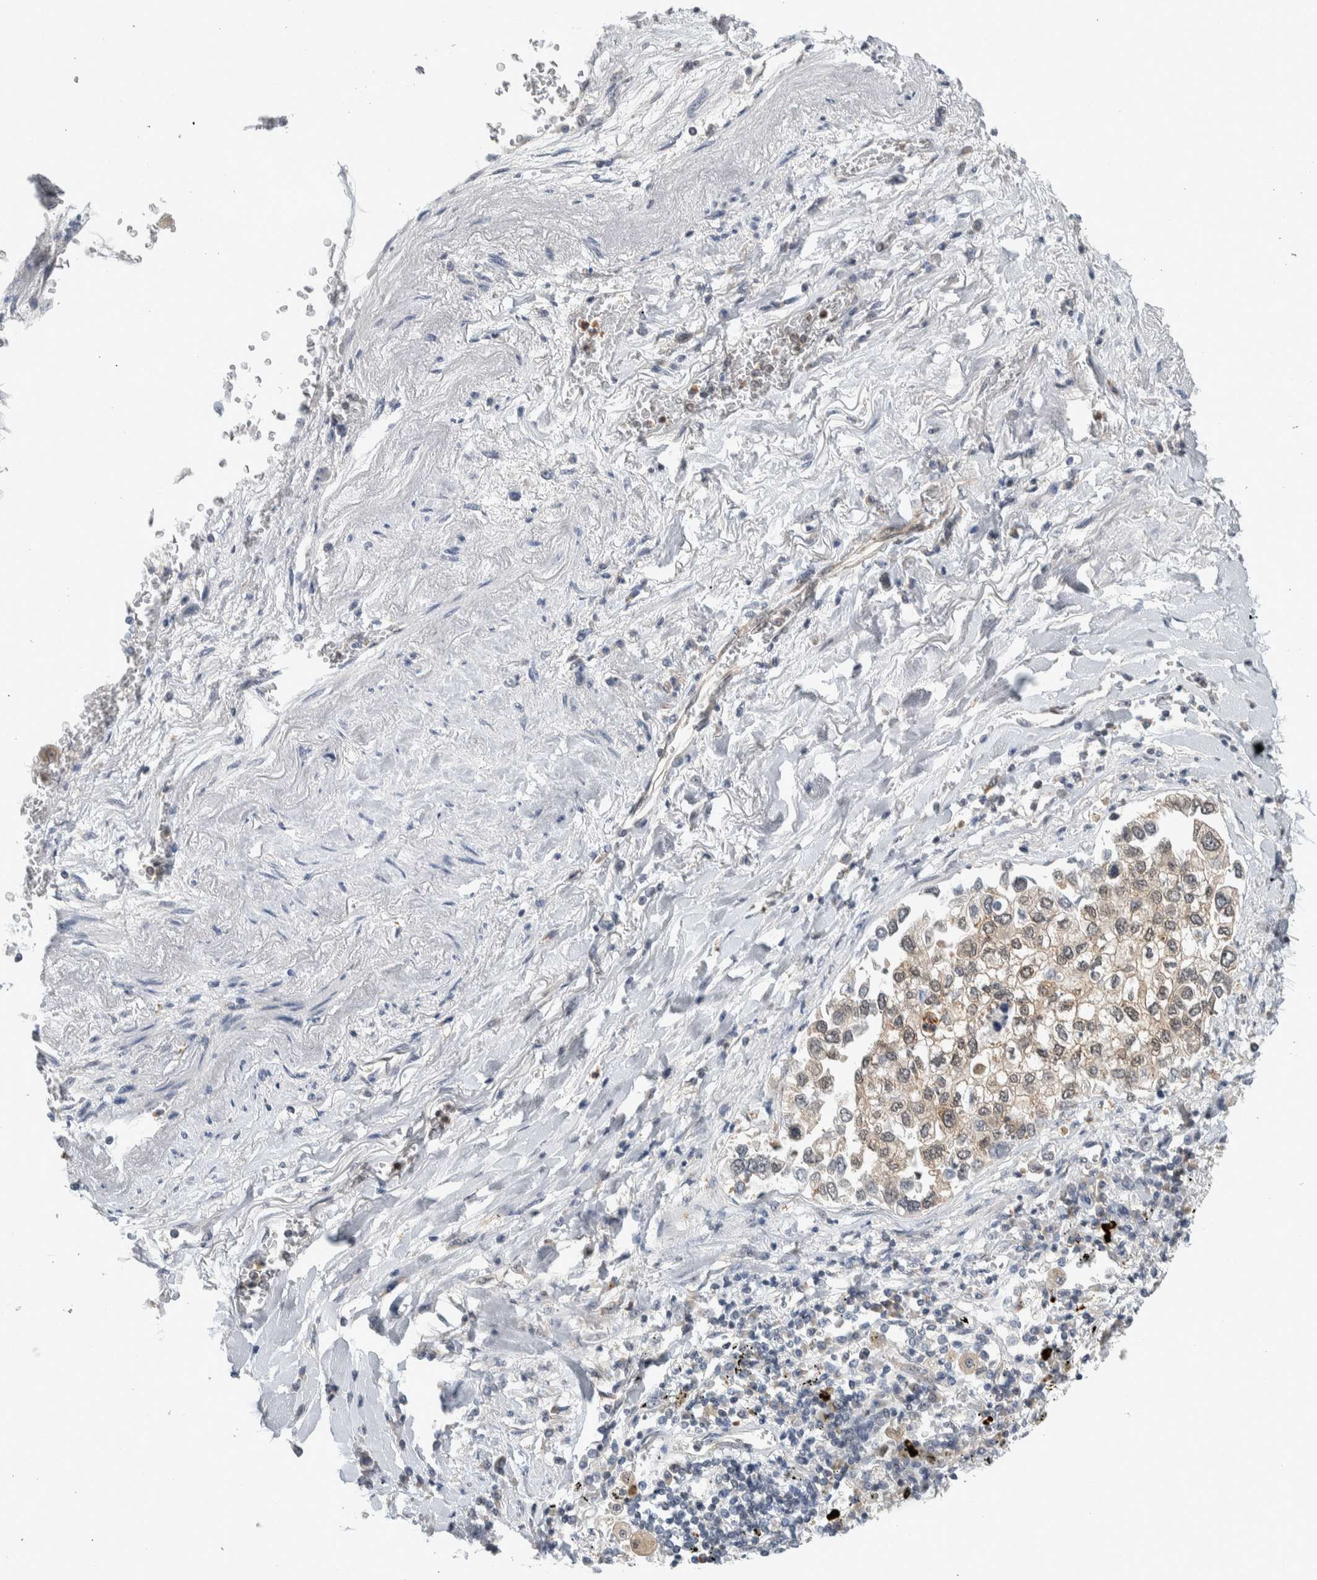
{"staining": {"intensity": "weak", "quantity": "<25%", "location": "cytoplasmic/membranous"}, "tissue": "lung cancer", "cell_type": "Tumor cells", "image_type": "cancer", "snomed": [{"axis": "morphology", "description": "Inflammation, NOS"}, {"axis": "morphology", "description": "Adenocarcinoma, NOS"}, {"axis": "topography", "description": "Lung"}], "caption": "There is no significant staining in tumor cells of lung cancer (adenocarcinoma).", "gene": "CCDC43", "patient": {"sex": "male", "age": 63}}